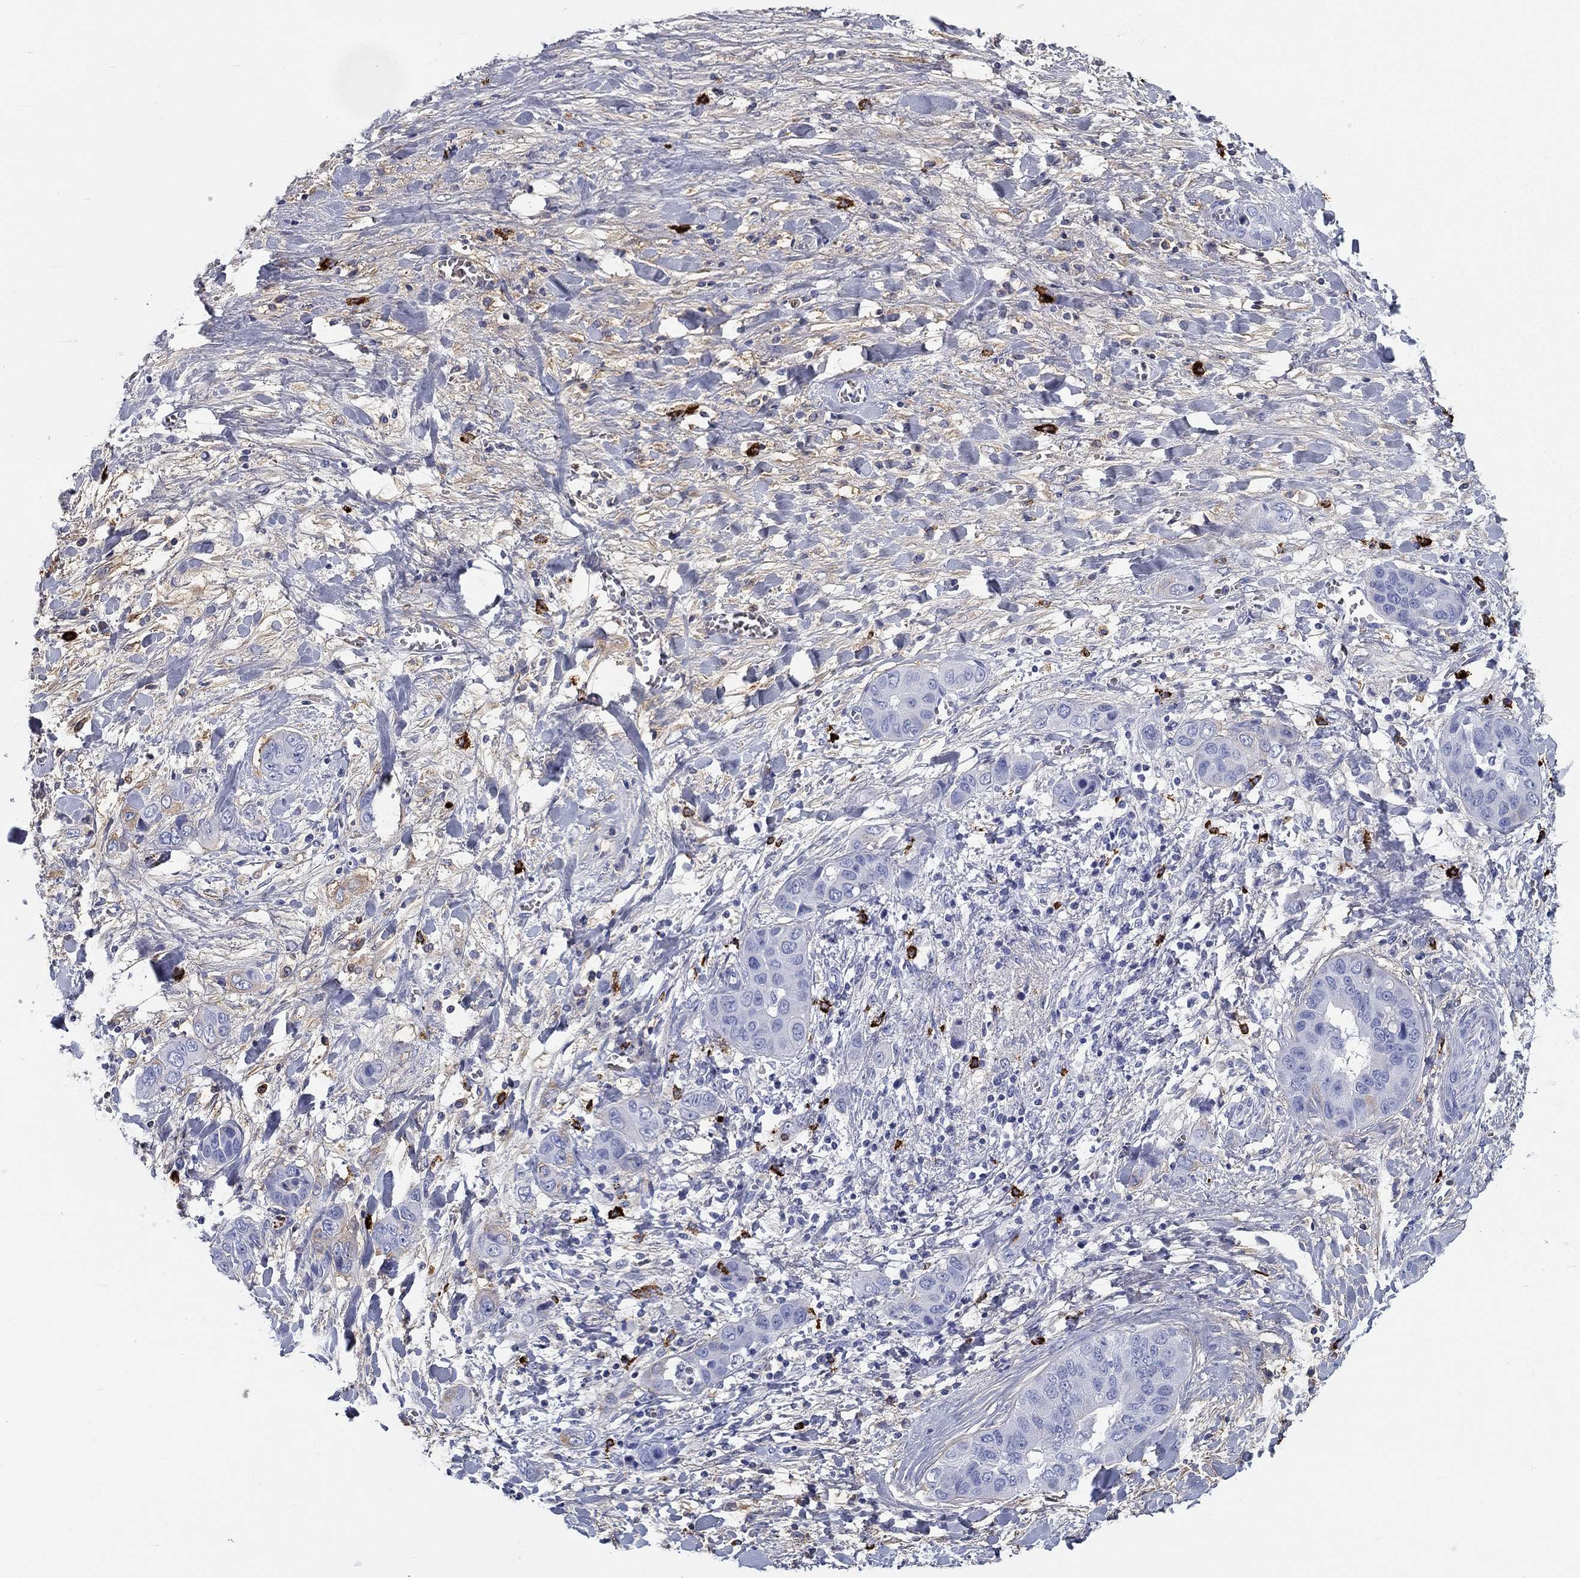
{"staining": {"intensity": "negative", "quantity": "none", "location": "none"}, "tissue": "liver cancer", "cell_type": "Tumor cells", "image_type": "cancer", "snomed": [{"axis": "morphology", "description": "Cholangiocarcinoma"}, {"axis": "topography", "description": "Liver"}], "caption": "DAB (3,3'-diaminobenzidine) immunohistochemical staining of liver cholangiocarcinoma displays no significant staining in tumor cells.", "gene": "CD40LG", "patient": {"sex": "female", "age": 52}}